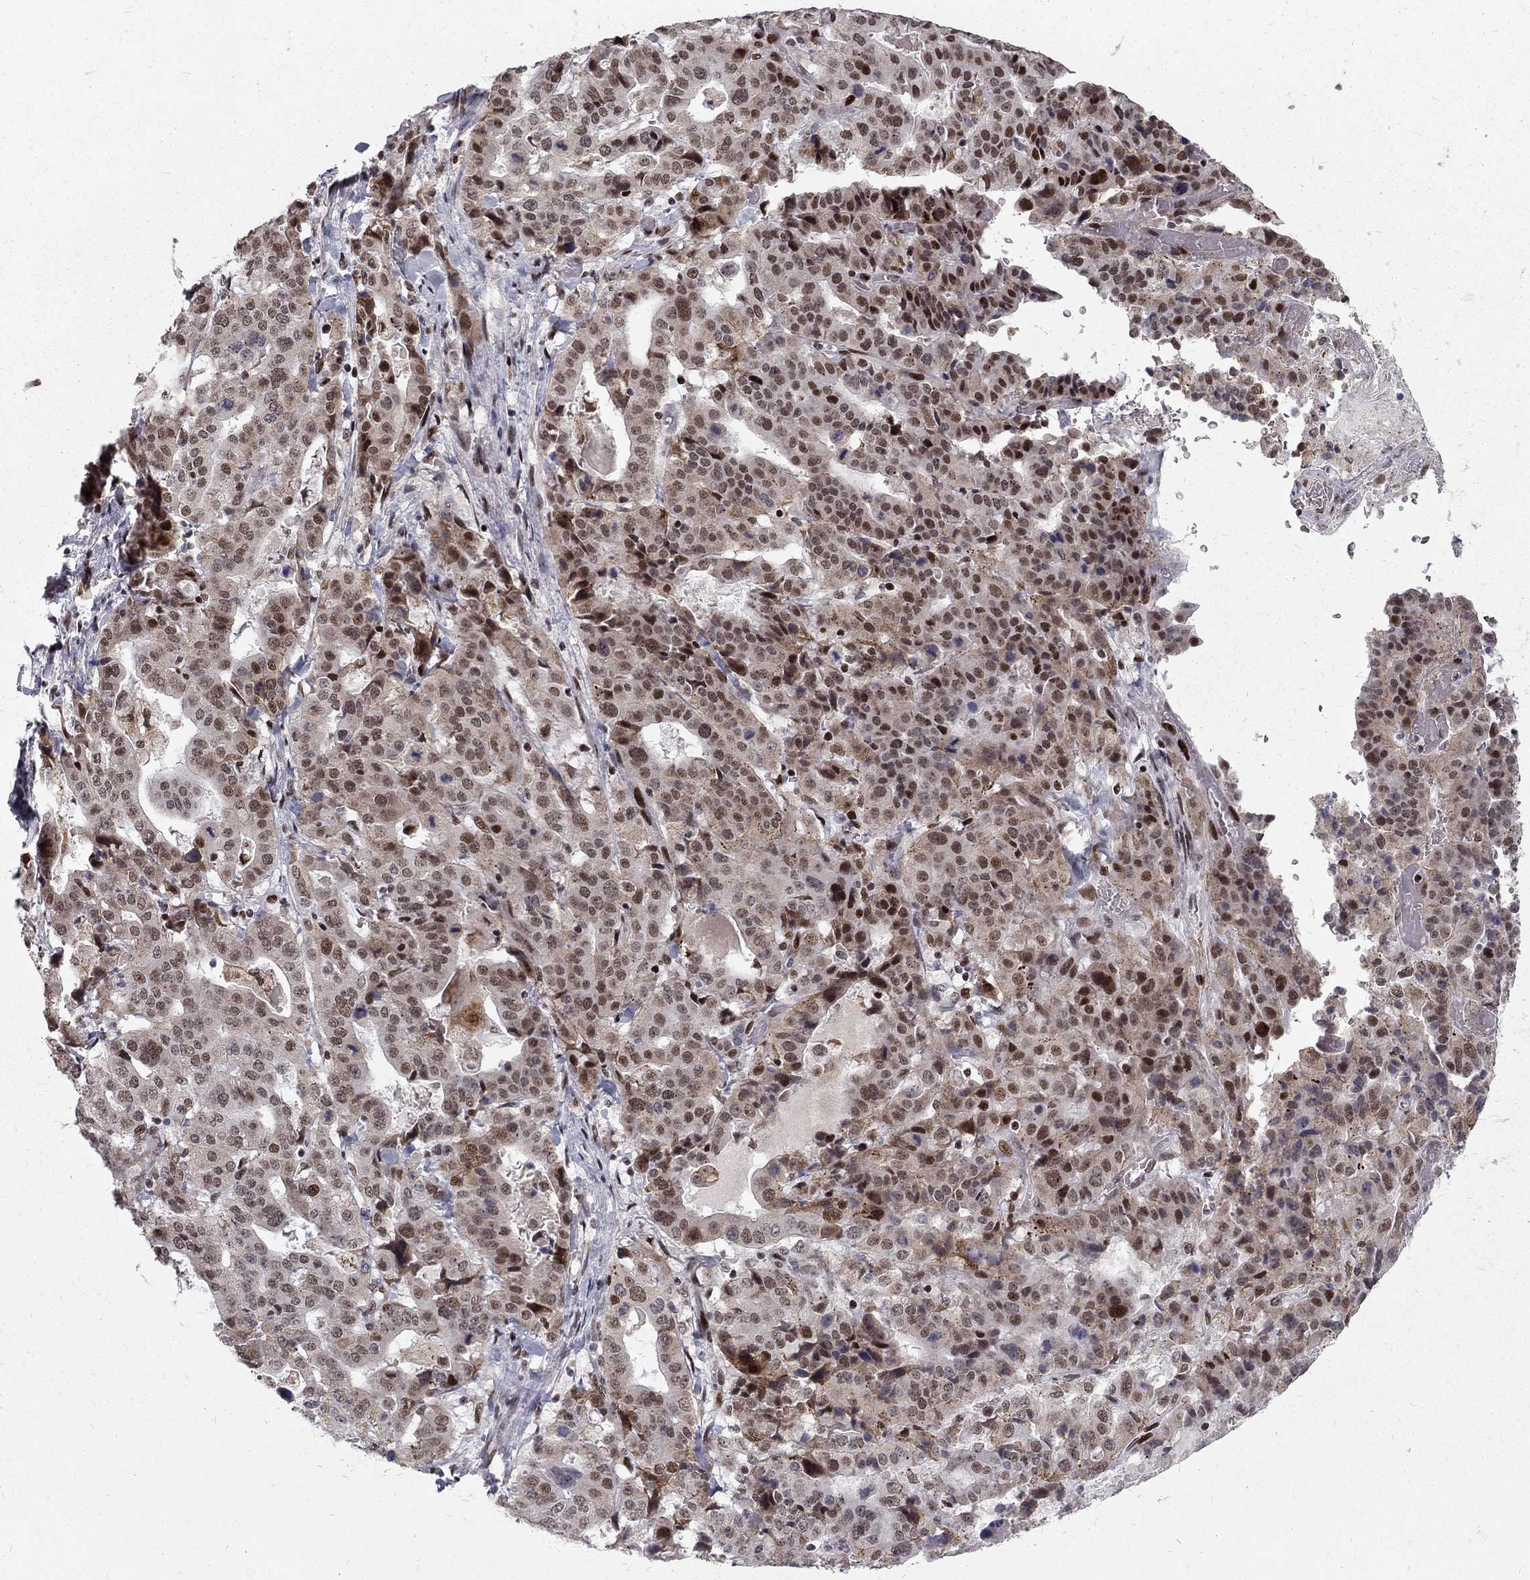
{"staining": {"intensity": "moderate", "quantity": "25%-75%", "location": "cytoplasmic/membranous,nuclear"}, "tissue": "stomach cancer", "cell_type": "Tumor cells", "image_type": "cancer", "snomed": [{"axis": "morphology", "description": "Adenocarcinoma, NOS"}, {"axis": "topography", "description": "Stomach"}], "caption": "Human adenocarcinoma (stomach) stained with a brown dye shows moderate cytoplasmic/membranous and nuclear positive staining in approximately 25%-75% of tumor cells.", "gene": "TCEAL1", "patient": {"sex": "male", "age": 48}}